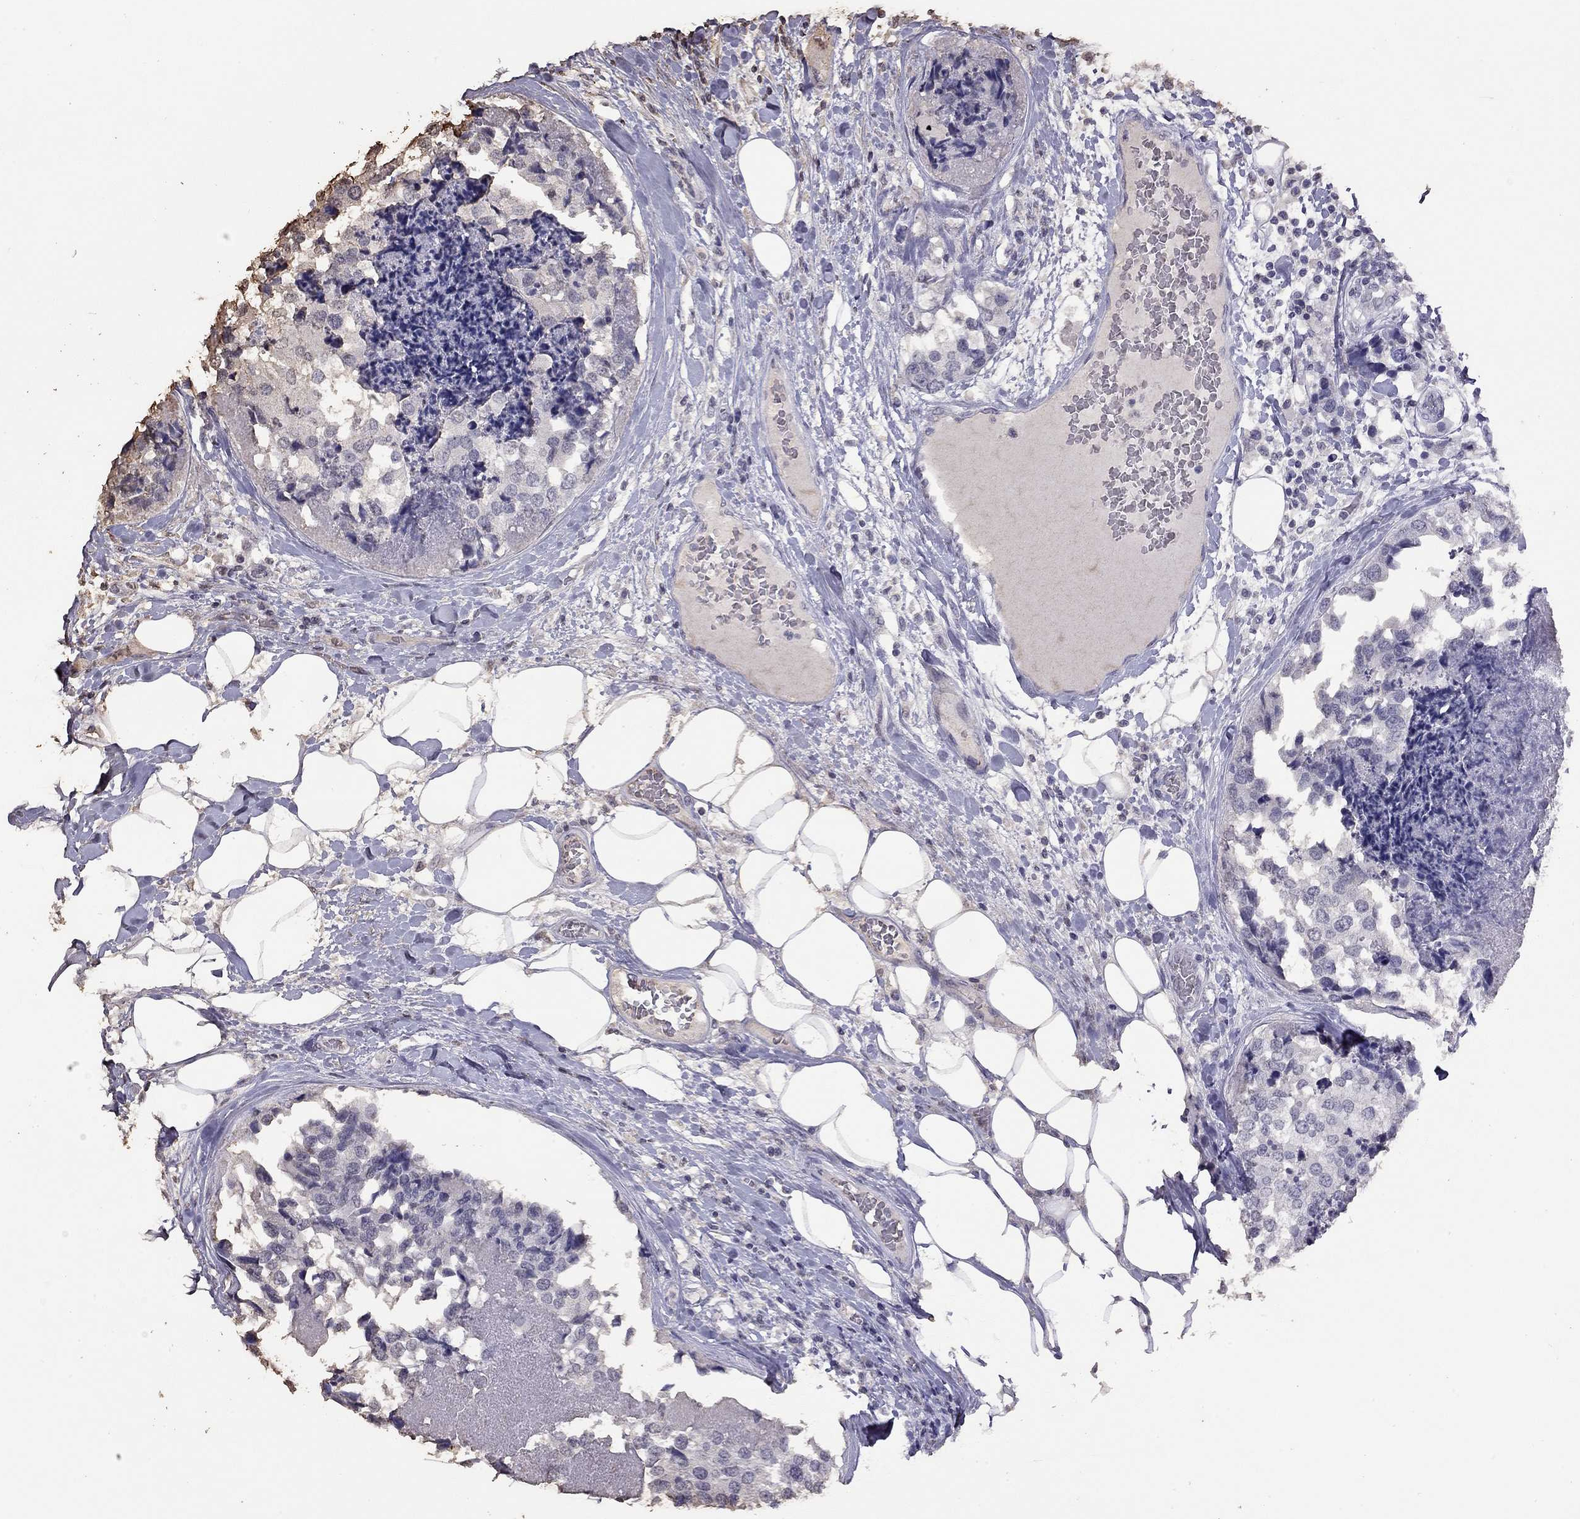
{"staining": {"intensity": "negative", "quantity": "none", "location": "none"}, "tissue": "breast cancer", "cell_type": "Tumor cells", "image_type": "cancer", "snomed": [{"axis": "morphology", "description": "Lobular carcinoma"}, {"axis": "topography", "description": "Breast"}], "caption": "The micrograph demonstrates no staining of tumor cells in breast cancer (lobular carcinoma).", "gene": "SUN3", "patient": {"sex": "female", "age": 59}}